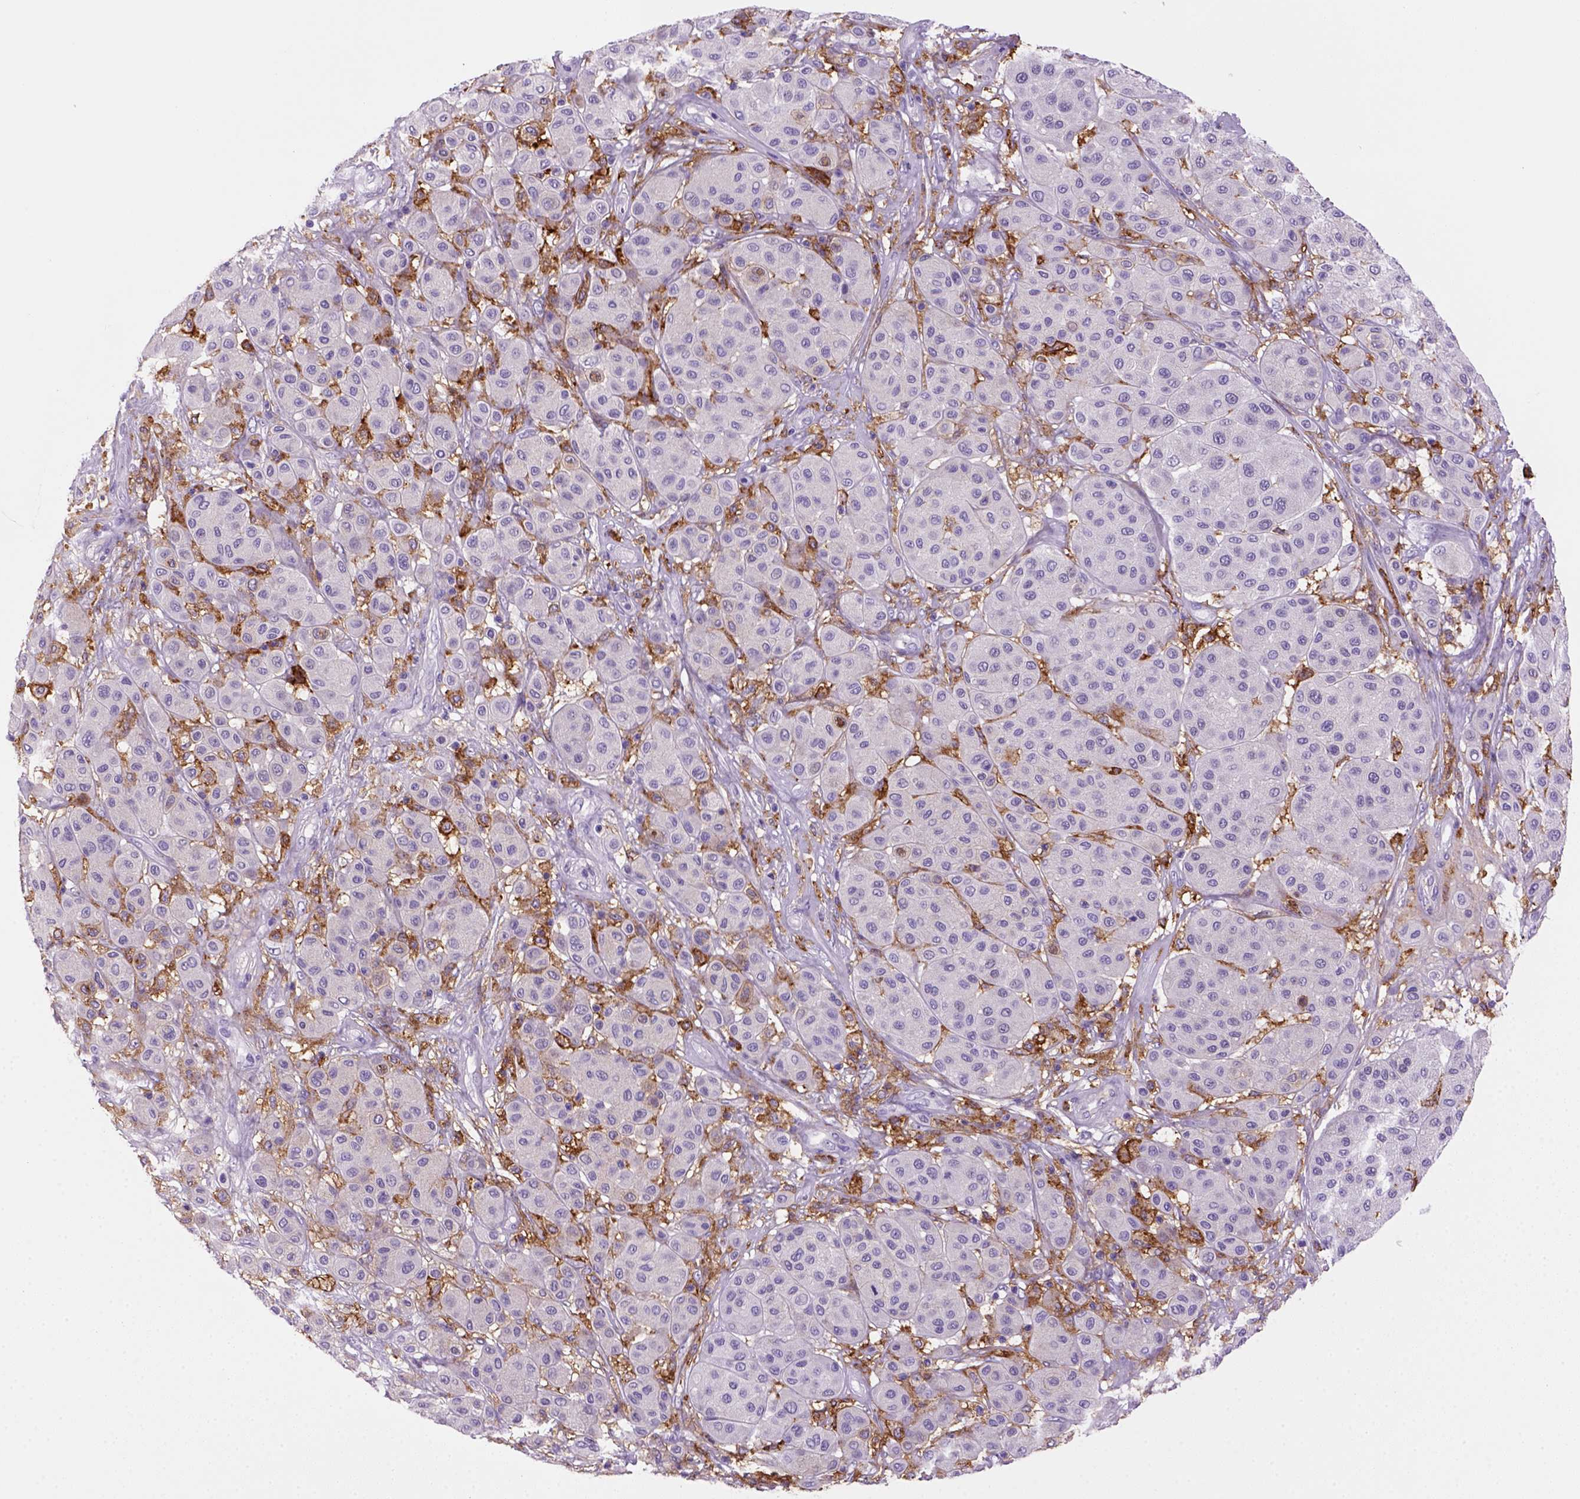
{"staining": {"intensity": "negative", "quantity": "none", "location": "none"}, "tissue": "melanoma", "cell_type": "Tumor cells", "image_type": "cancer", "snomed": [{"axis": "morphology", "description": "Malignant melanoma, Metastatic site"}, {"axis": "topography", "description": "Smooth muscle"}], "caption": "Protein analysis of melanoma demonstrates no significant staining in tumor cells. (DAB (3,3'-diaminobenzidine) IHC with hematoxylin counter stain).", "gene": "CD14", "patient": {"sex": "male", "age": 41}}